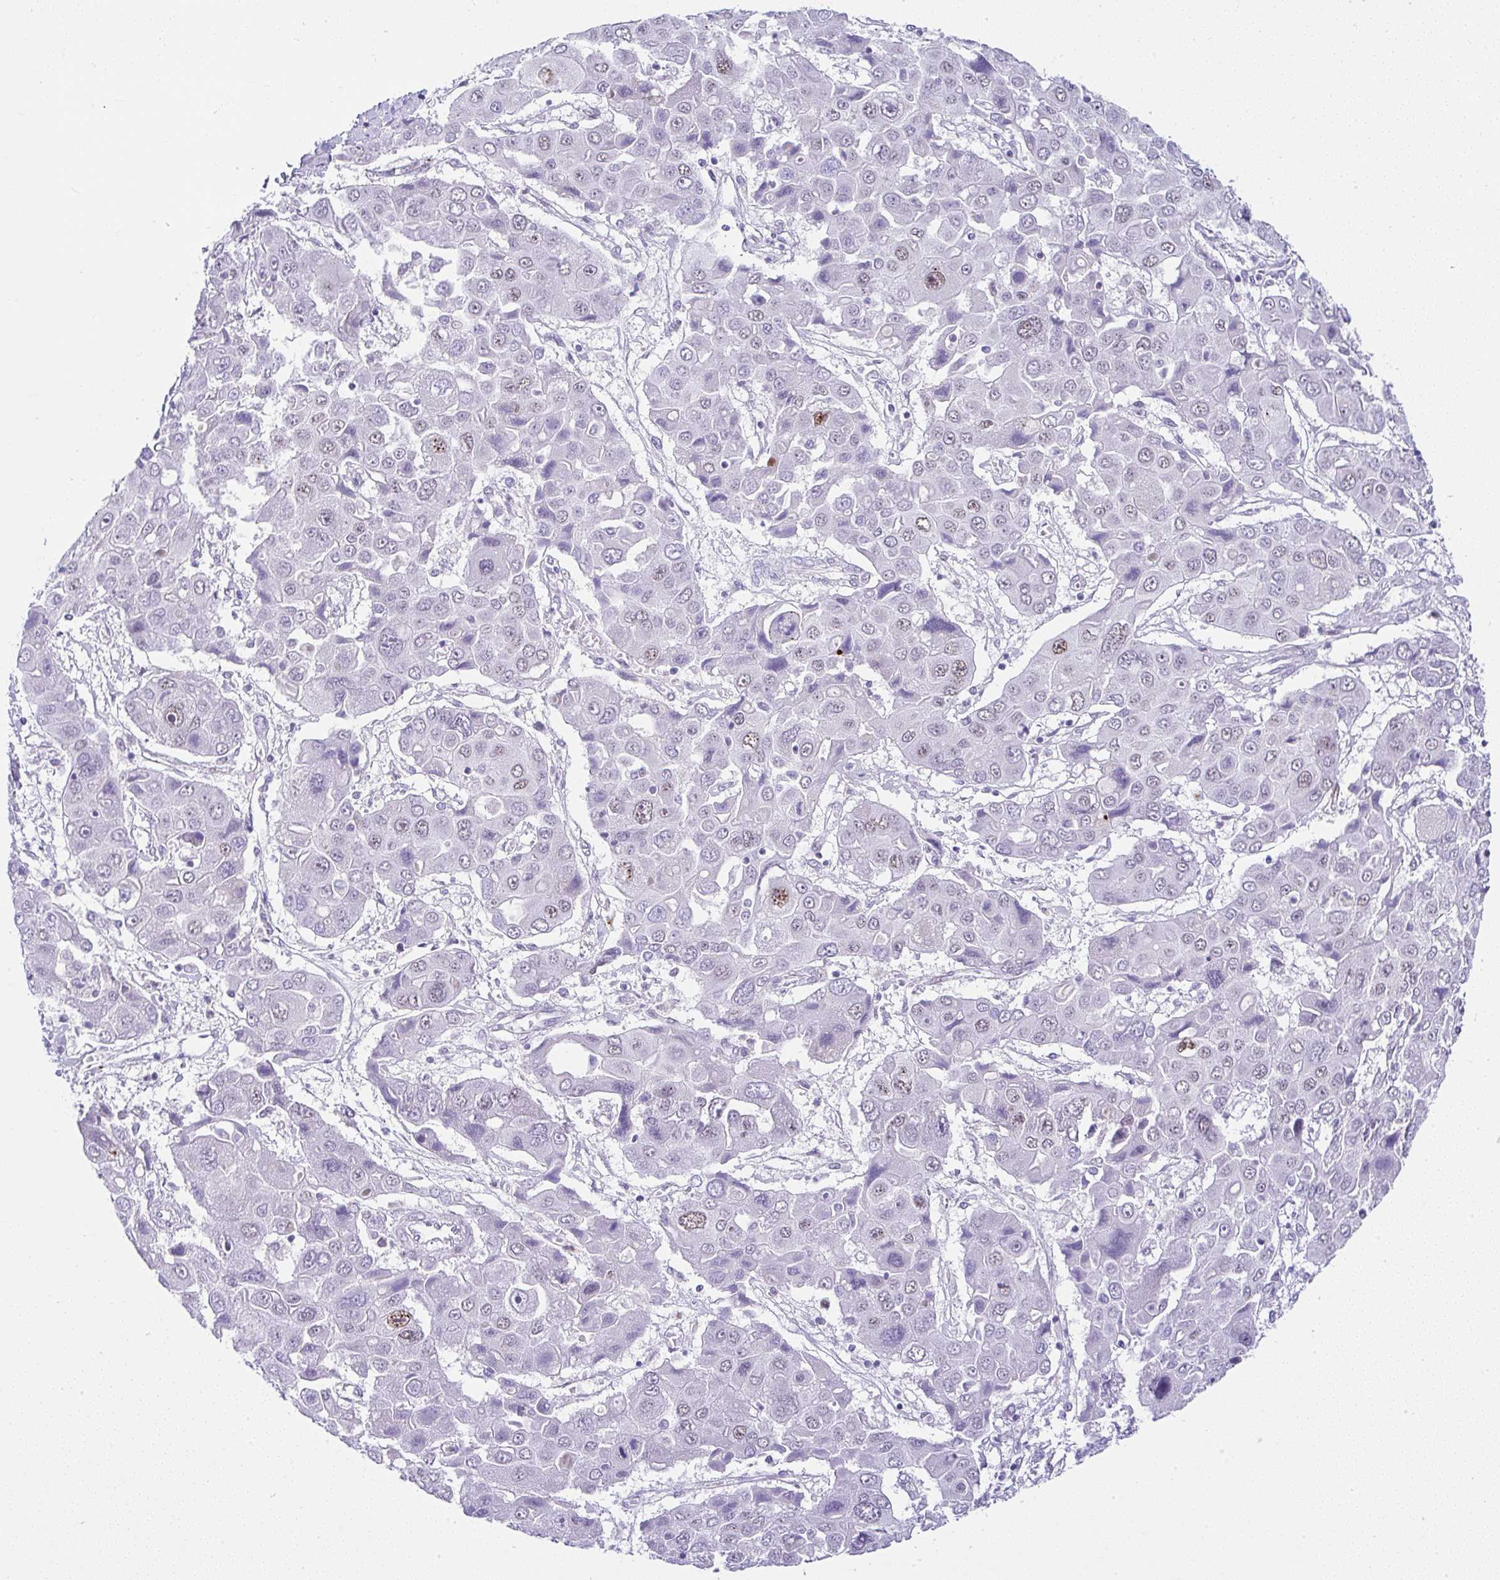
{"staining": {"intensity": "moderate", "quantity": "<25%", "location": "nuclear"}, "tissue": "liver cancer", "cell_type": "Tumor cells", "image_type": "cancer", "snomed": [{"axis": "morphology", "description": "Cholangiocarcinoma"}, {"axis": "topography", "description": "Liver"}], "caption": "DAB immunohistochemical staining of liver cancer reveals moderate nuclear protein expression in about <25% of tumor cells. The protein of interest is stained brown, and the nuclei are stained in blue (DAB IHC with brightfield microscopy, high magnification).", "gene": "NR1D2", "patient": {"sex": "male", "age": 67}}